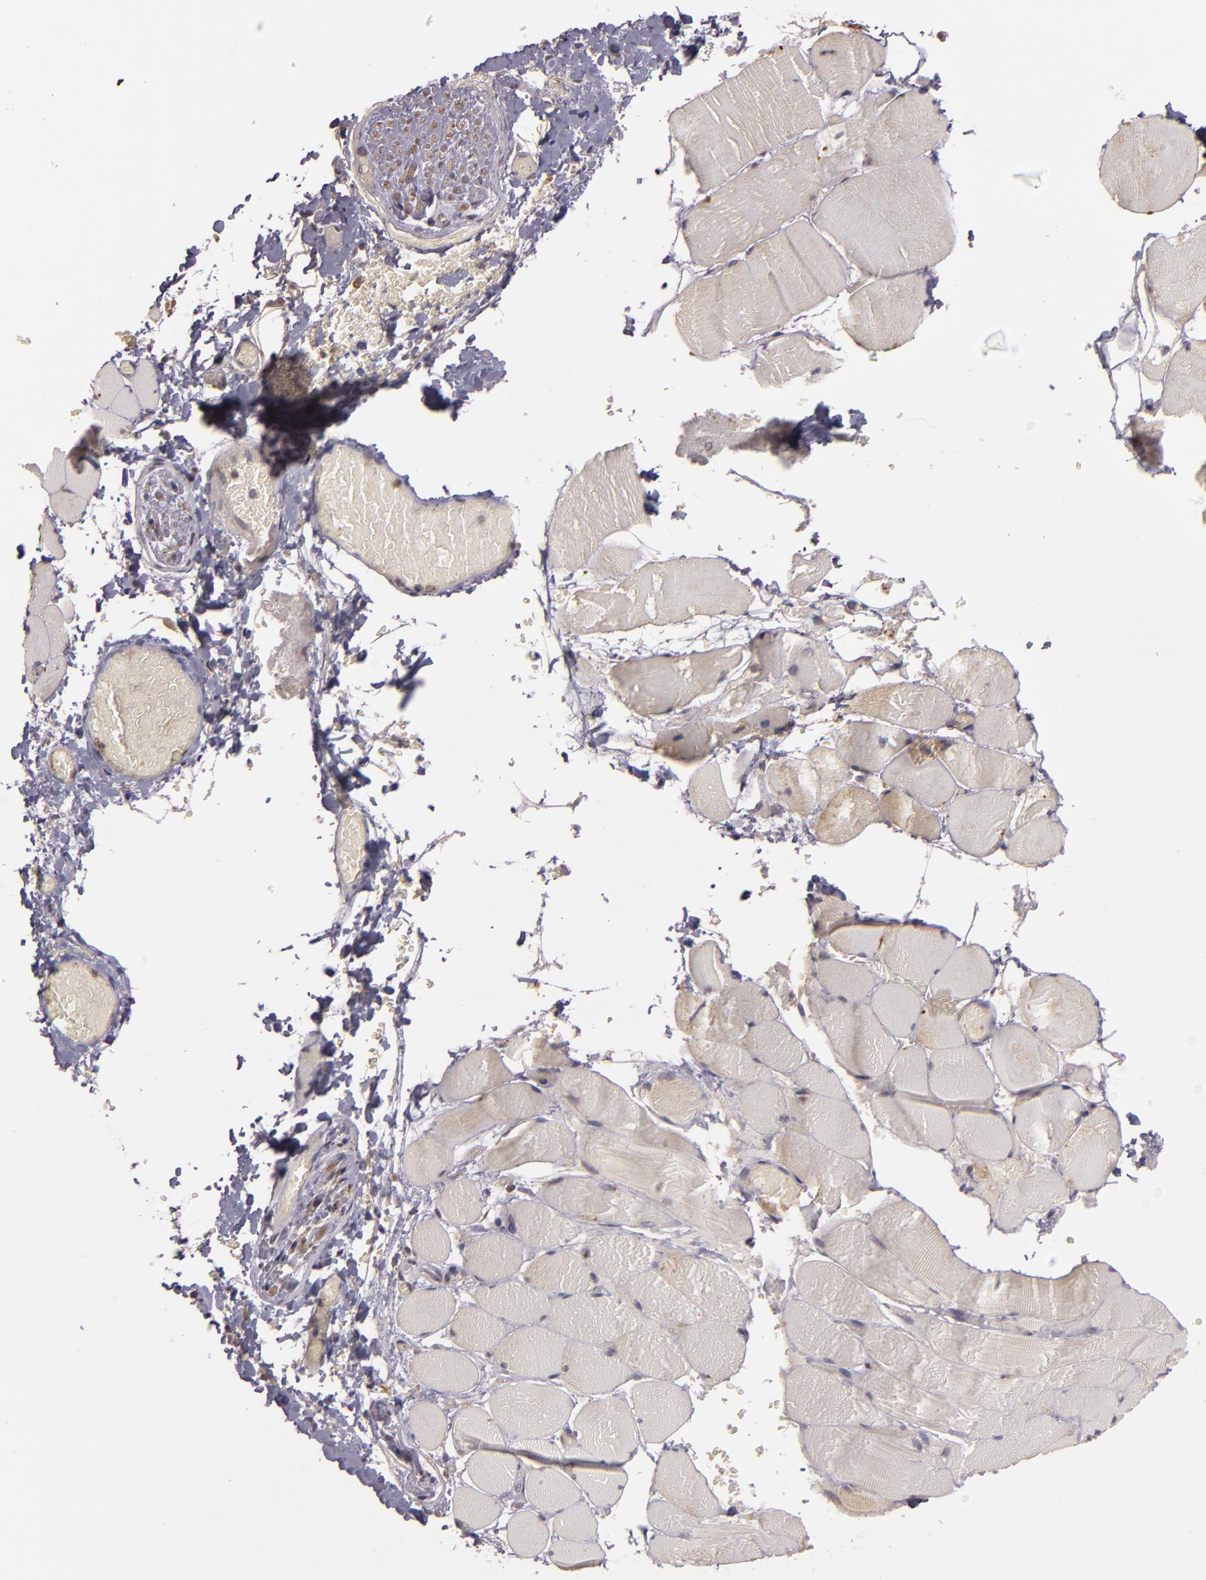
{"staining": {"intensity": "weak", "quantity": "25%-75%", "location": "cytoplasmic/membranous"}, "tissue": "skeletal muscle", "cell_type": "Myocytes", "image_type": "normal", "snomed": [{"axis": "morphology", "description": "Normal tissue, NOS"}, {"axis": "topography", "description": "Skeletal muscle"}, {"axis": "topography", "description": "Soft tissue"}], "caption": "Protein expression analysis of normal human skeletal muscle reveals weak cytoplasmic/membranous positivity in about 25%-75% of myocytes.", "gene": "HRAS", "patient": {"sex": "female", "age": 58}}